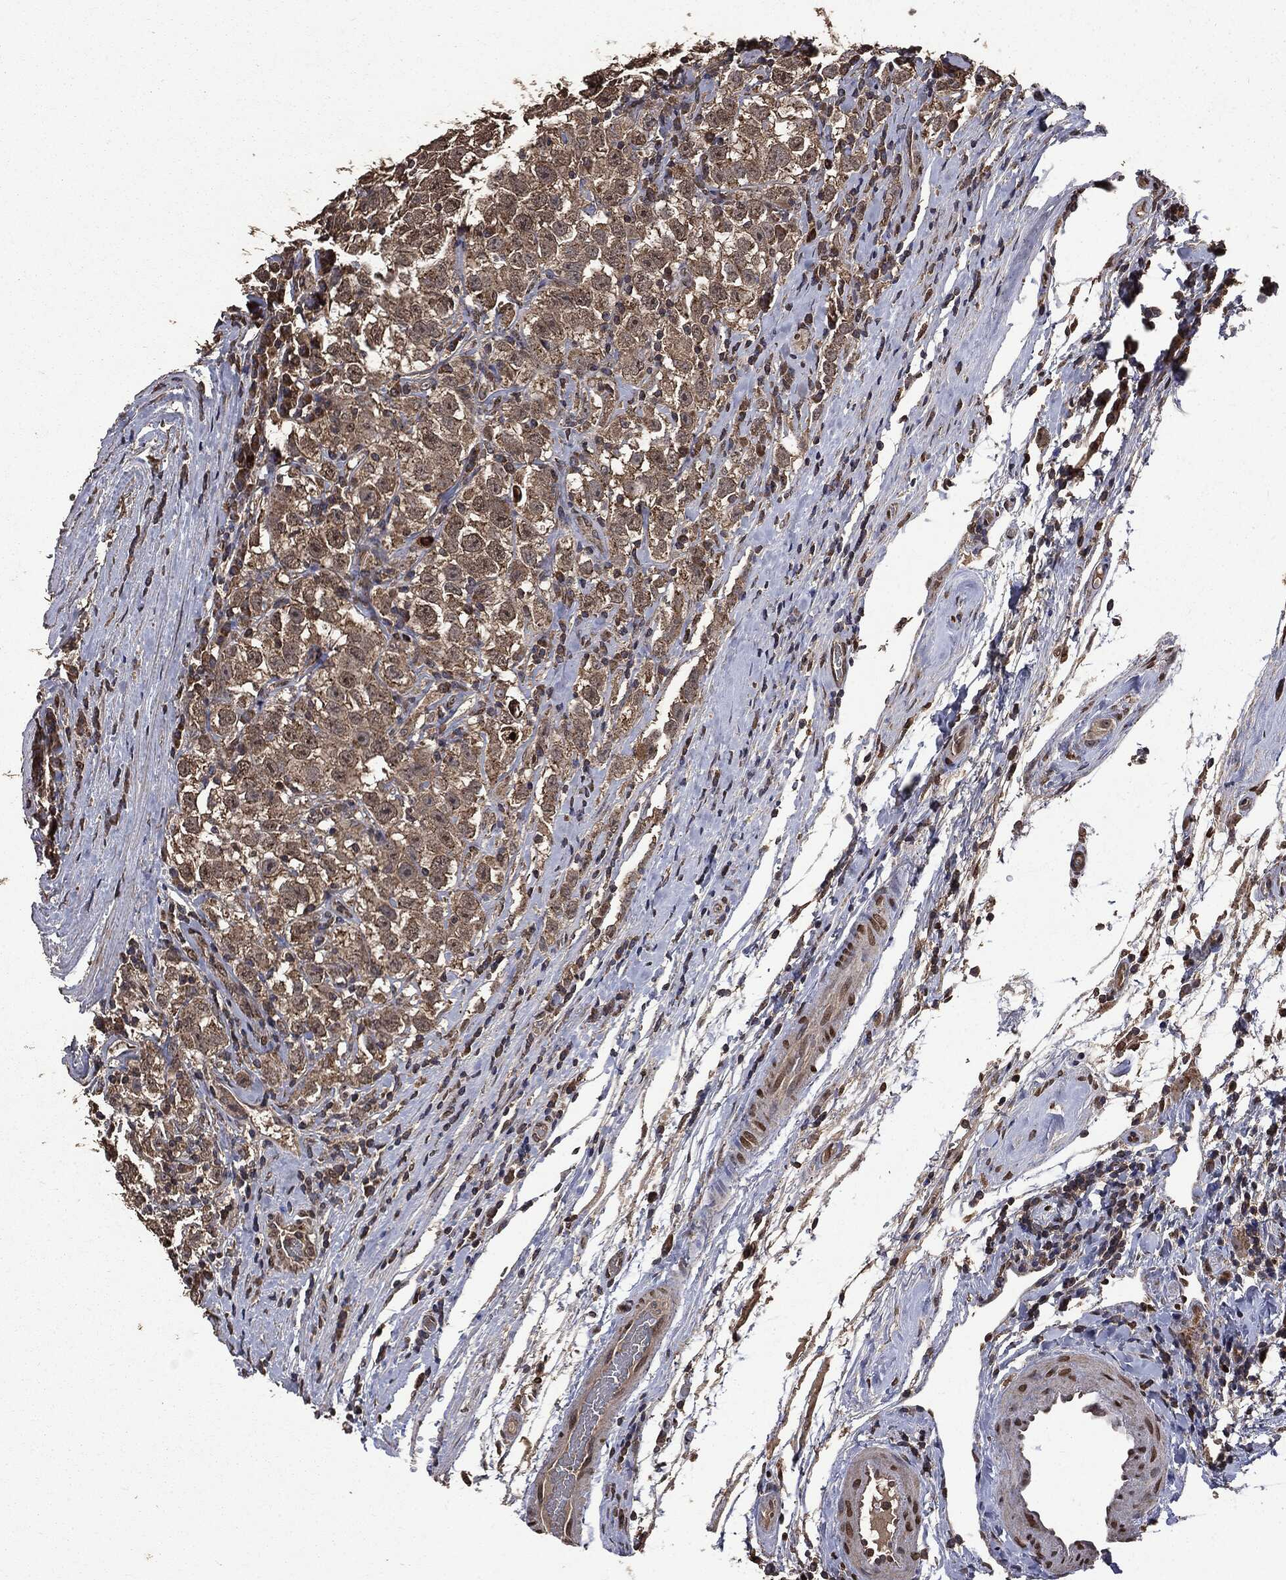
{"staining": {"intensity": "moderate", "quantity": "<25%", "location": "cytoplasmic/membranous"}, "tissue": "testis cancer", "cell_type": "Tumor cells", "image_type": "cancer", "snomed": [{"axis": "morphology", "description": "Seminoma, NOS"}, {"axis": "topography", "description": "Testis"}], "caption": "Immunohistochemistry (IHC) staining of seminoma (testis), which shows low levels of moderate cytoplasmic/membranous positivity in about <25% of tumor cells indicating moderate cytoplasmic/membranous protein positivity. The staining was performed using DAB (3,3'-diaminobenzidine) (brown) for protein detection and nuclei were counterstained in hematoxylin (blue).", "gene": "PPP6R2", "patient": {"sex": "male", "age": 41}}